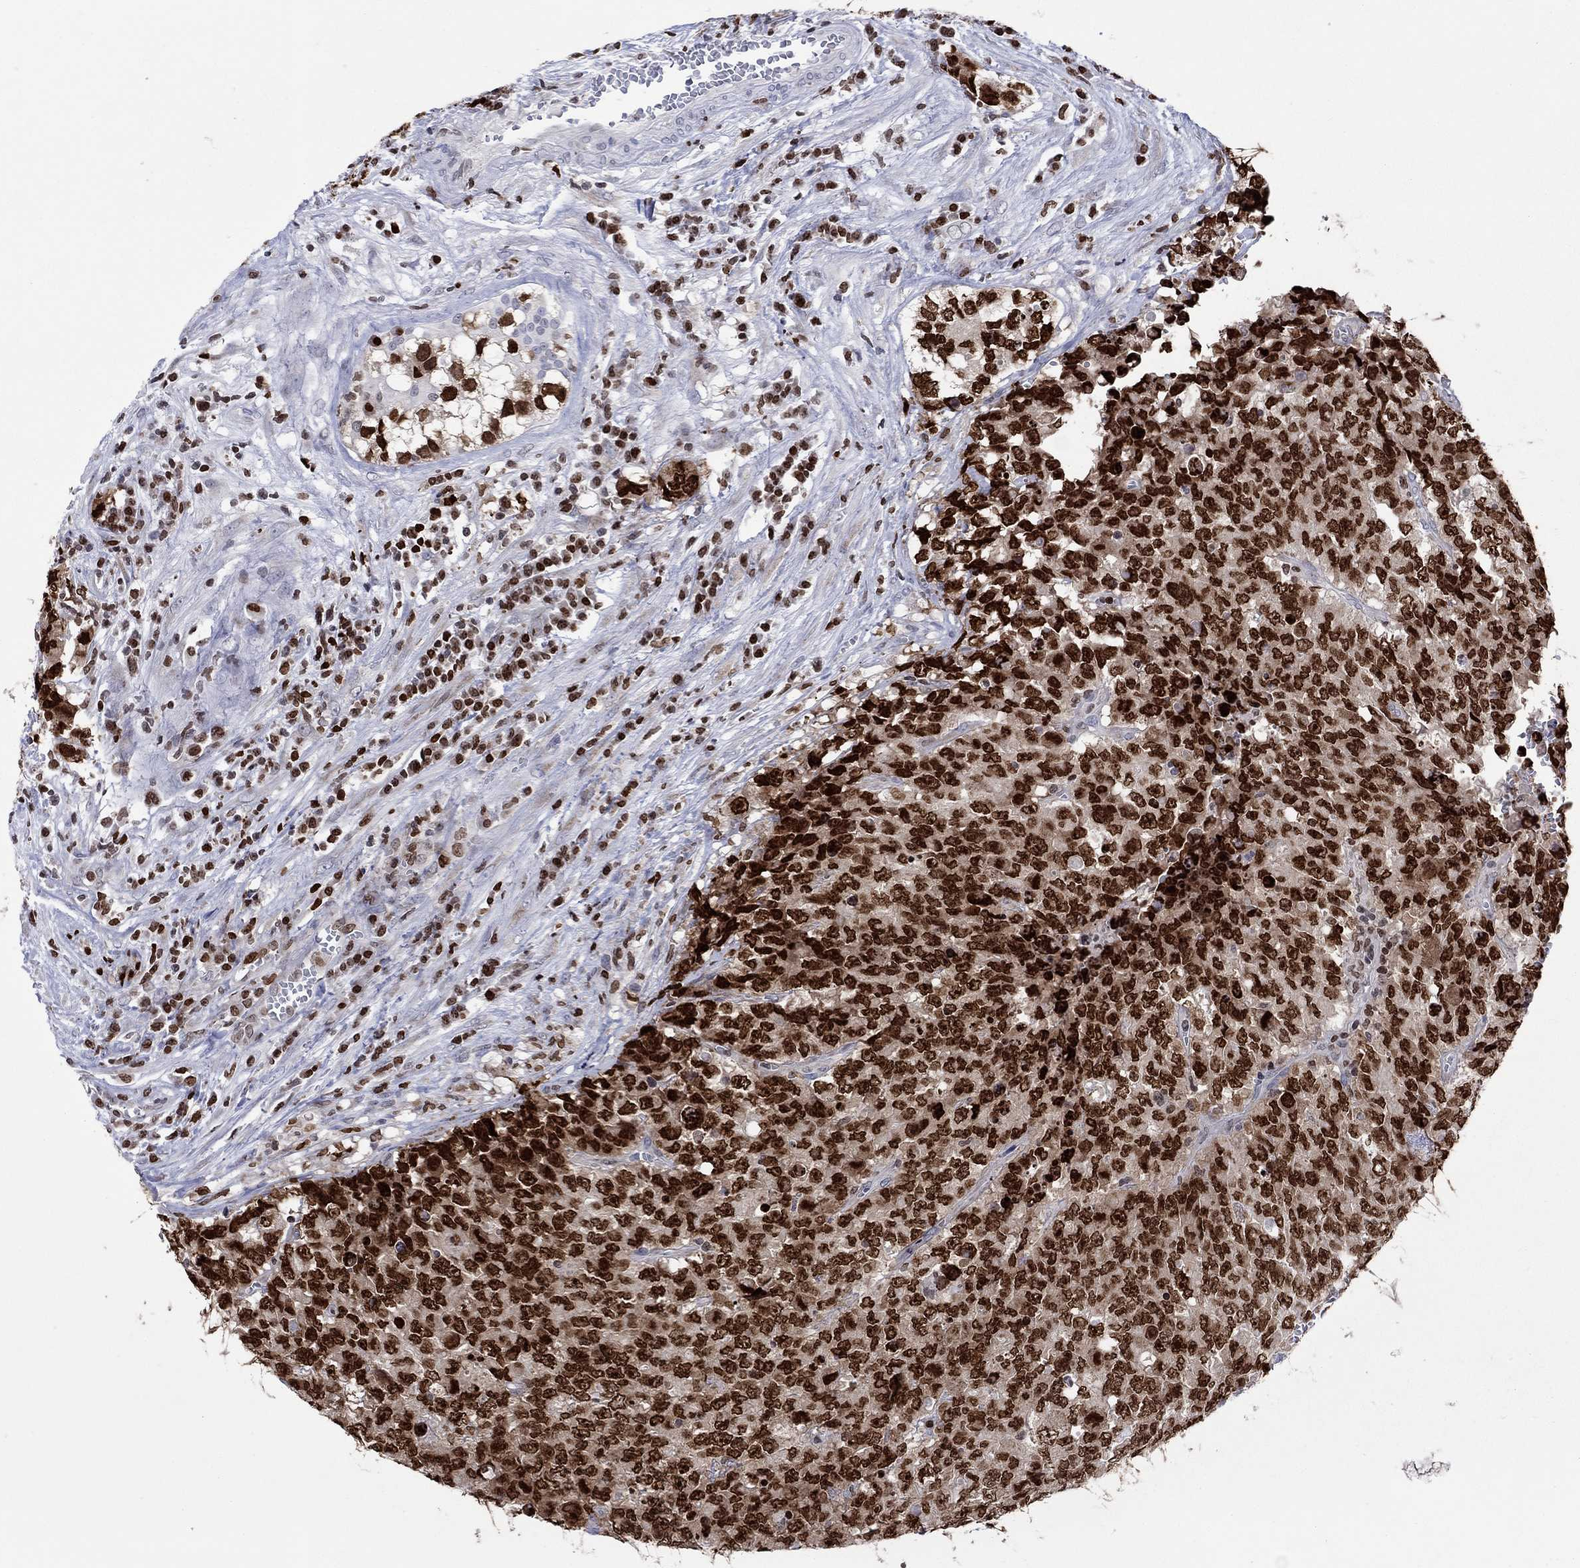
{"staining": {"intensity": "strong", "quantity": ">75%", "location": "nuclear"}, "tissue": "testis cancer", "cell_type": "Tumor cells", "image_type": "cancer", "snomed": [{"axis": "morphology", "description": "Carcinoma, Embryonal, NOS"}, {"axis": "topography", "description": "Testis"}], "caption": "A brown stain highlights strong nuclear staining of a protein in human testis cancer (embryonal carcinoma) tumor cells.", "gene": "HMGA1", "patient": {"sex": "male", "age": 23}}